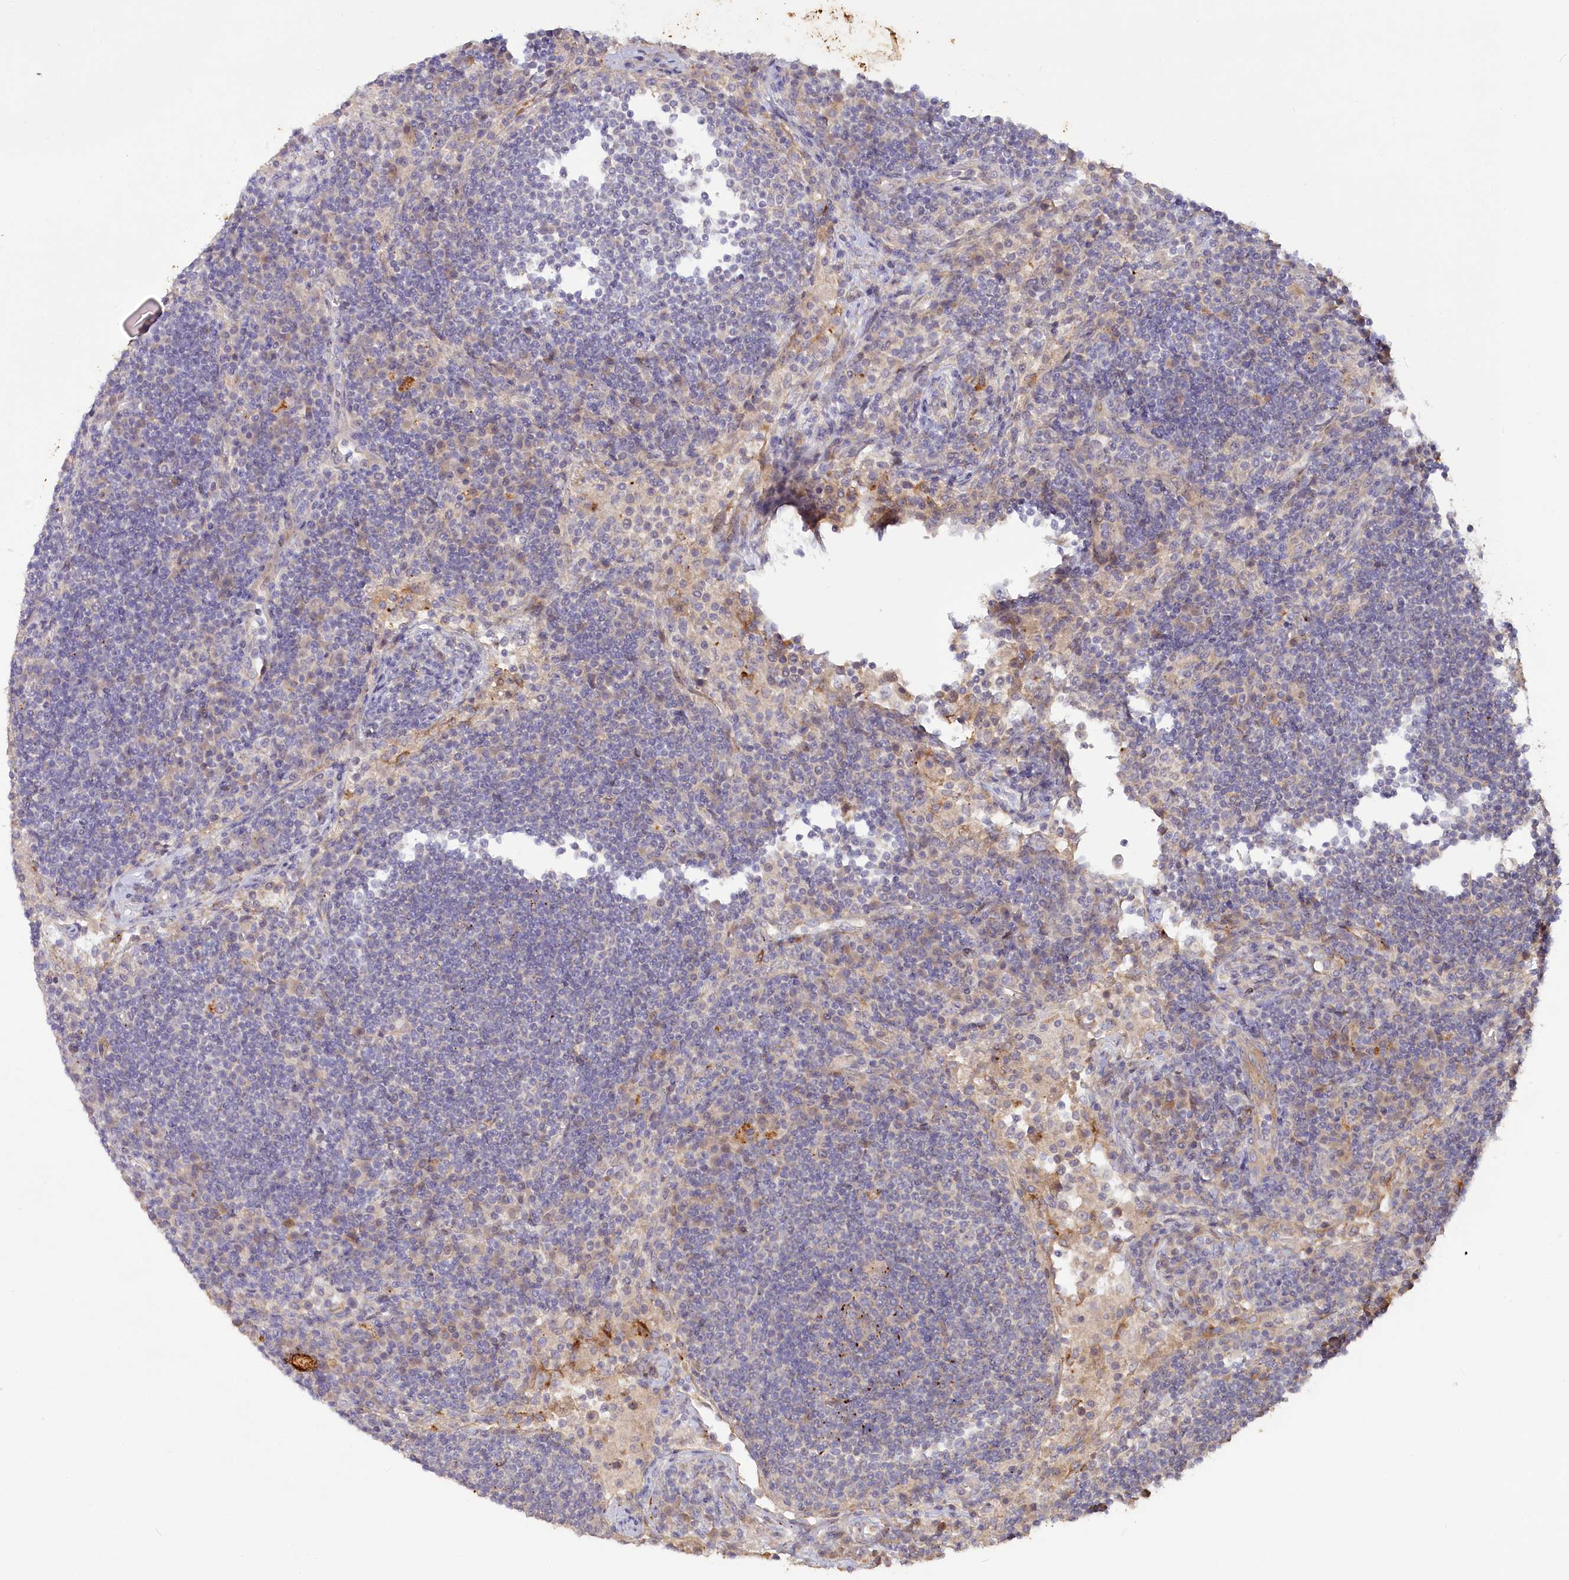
{"staining": {"intensity": "negative", "quantity": "none", "location": "none"}, "tissue": "lymph node", "cell_type": "Non-germinal center cells", "image_type": "normal", "snomed": [{"axis": "morphology", "description": "Normal tissue, NOS"}, {"axis": "topography", "description": "Lymph node"}], "caption": "The histopathology image exhibits no significant staining in non-germinal center cells of lymph node.", "gene": "IRAK1BP1", "patient": {"sex": "female", "age": 53}}